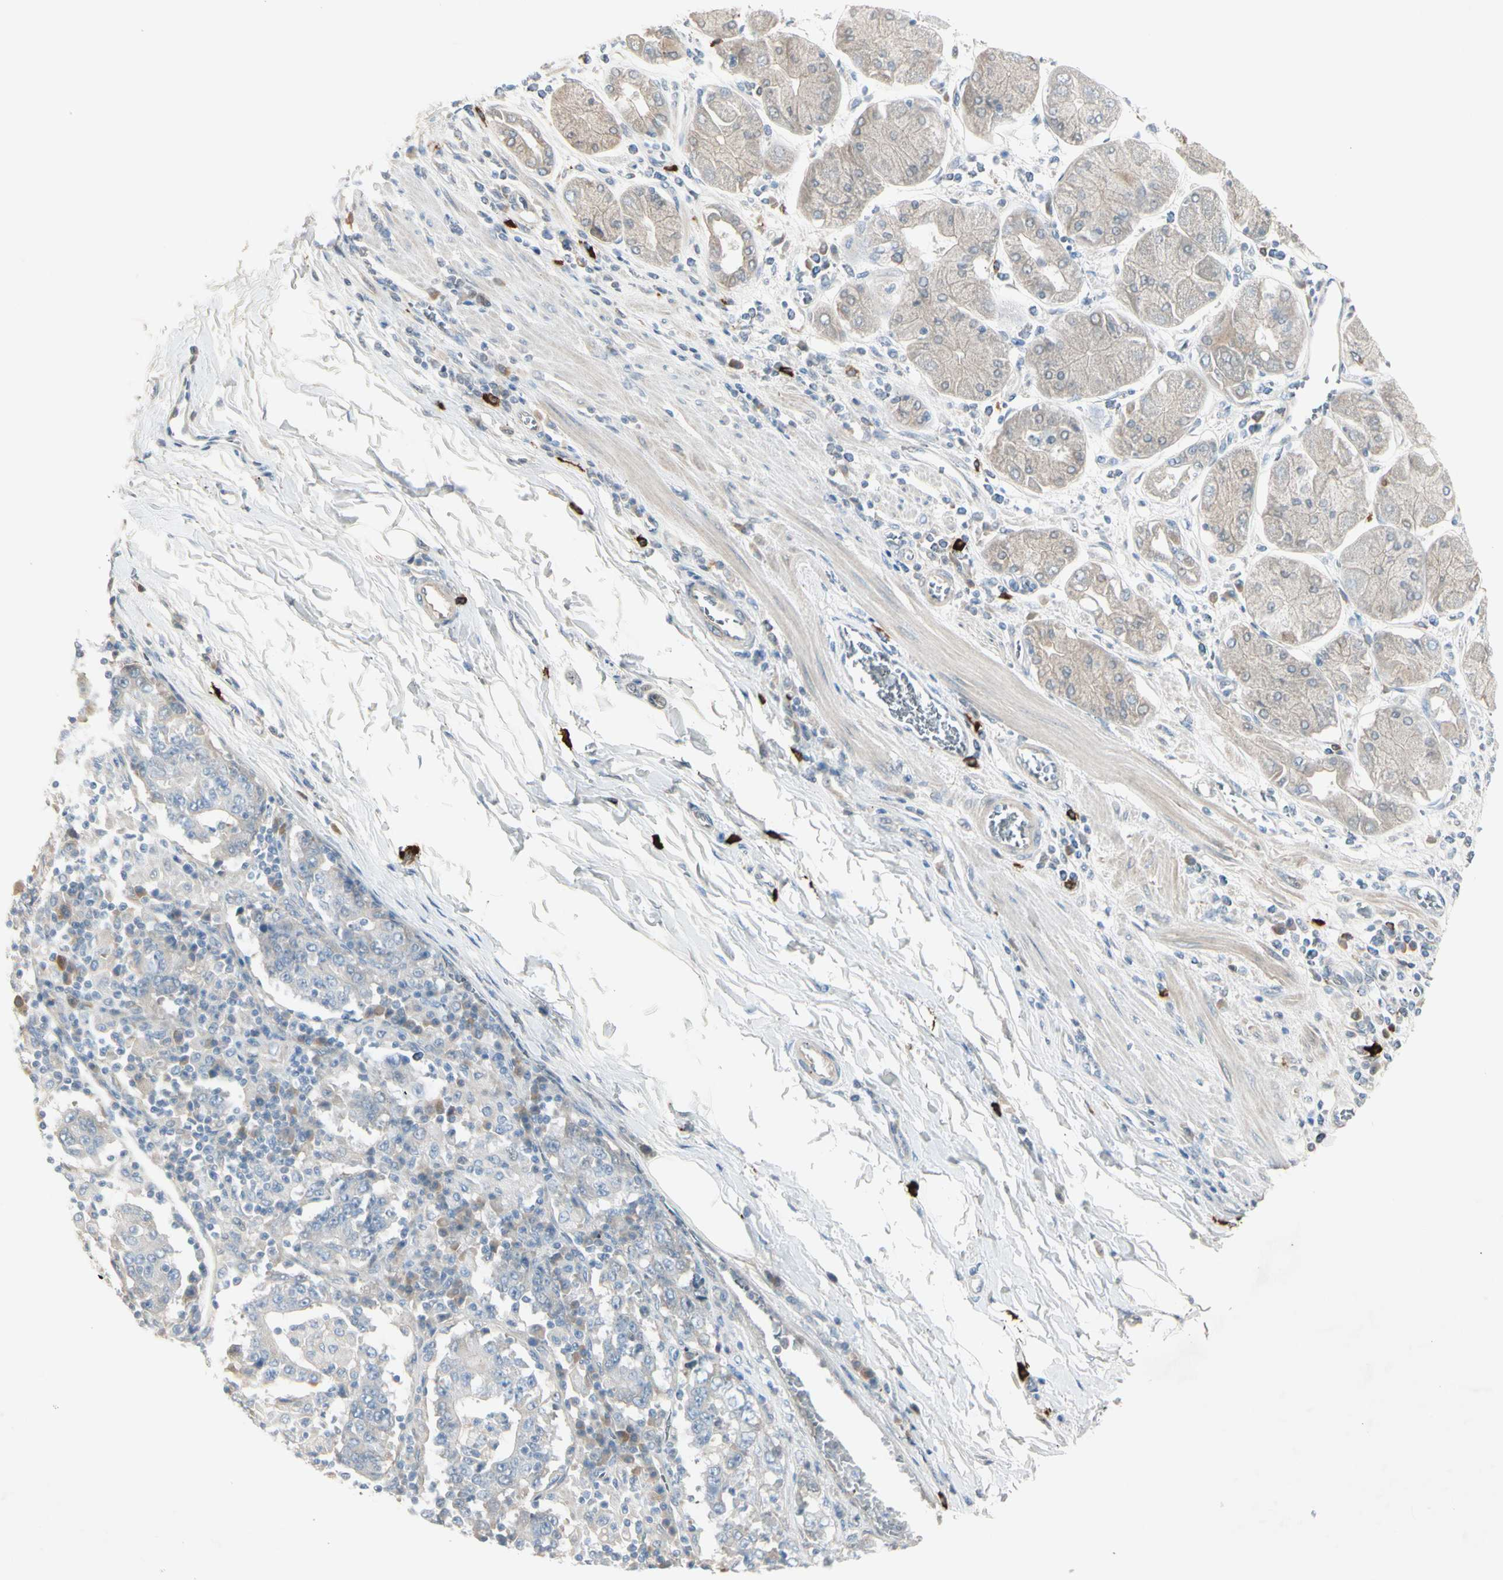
{"staining": {"intensity": "weak", "quantity": "25%-75%", "location": "cytoplasmic/membranous"}, "tissue": "stomach cancer", "cell_type": "Tumor cells", "image_type": "cancer", "snomed": [{"axis": "morphology", "description": "Normal tissue, NOS"}, {"axis": "morphology", "description": "Adenocarcinoma, NOS"}, {"axis": "topography", "description": "Stomach, upper"}, {"axis": "topography", "description": "Stomach"}], "caption": "Tumor cells show low levels of weak cytoplasmic/membranous expression in approximately 25%-75% of cells in stomach cancer.", "gene": "MAPRE3", "patient": {"sex": "male", "age": 59}}